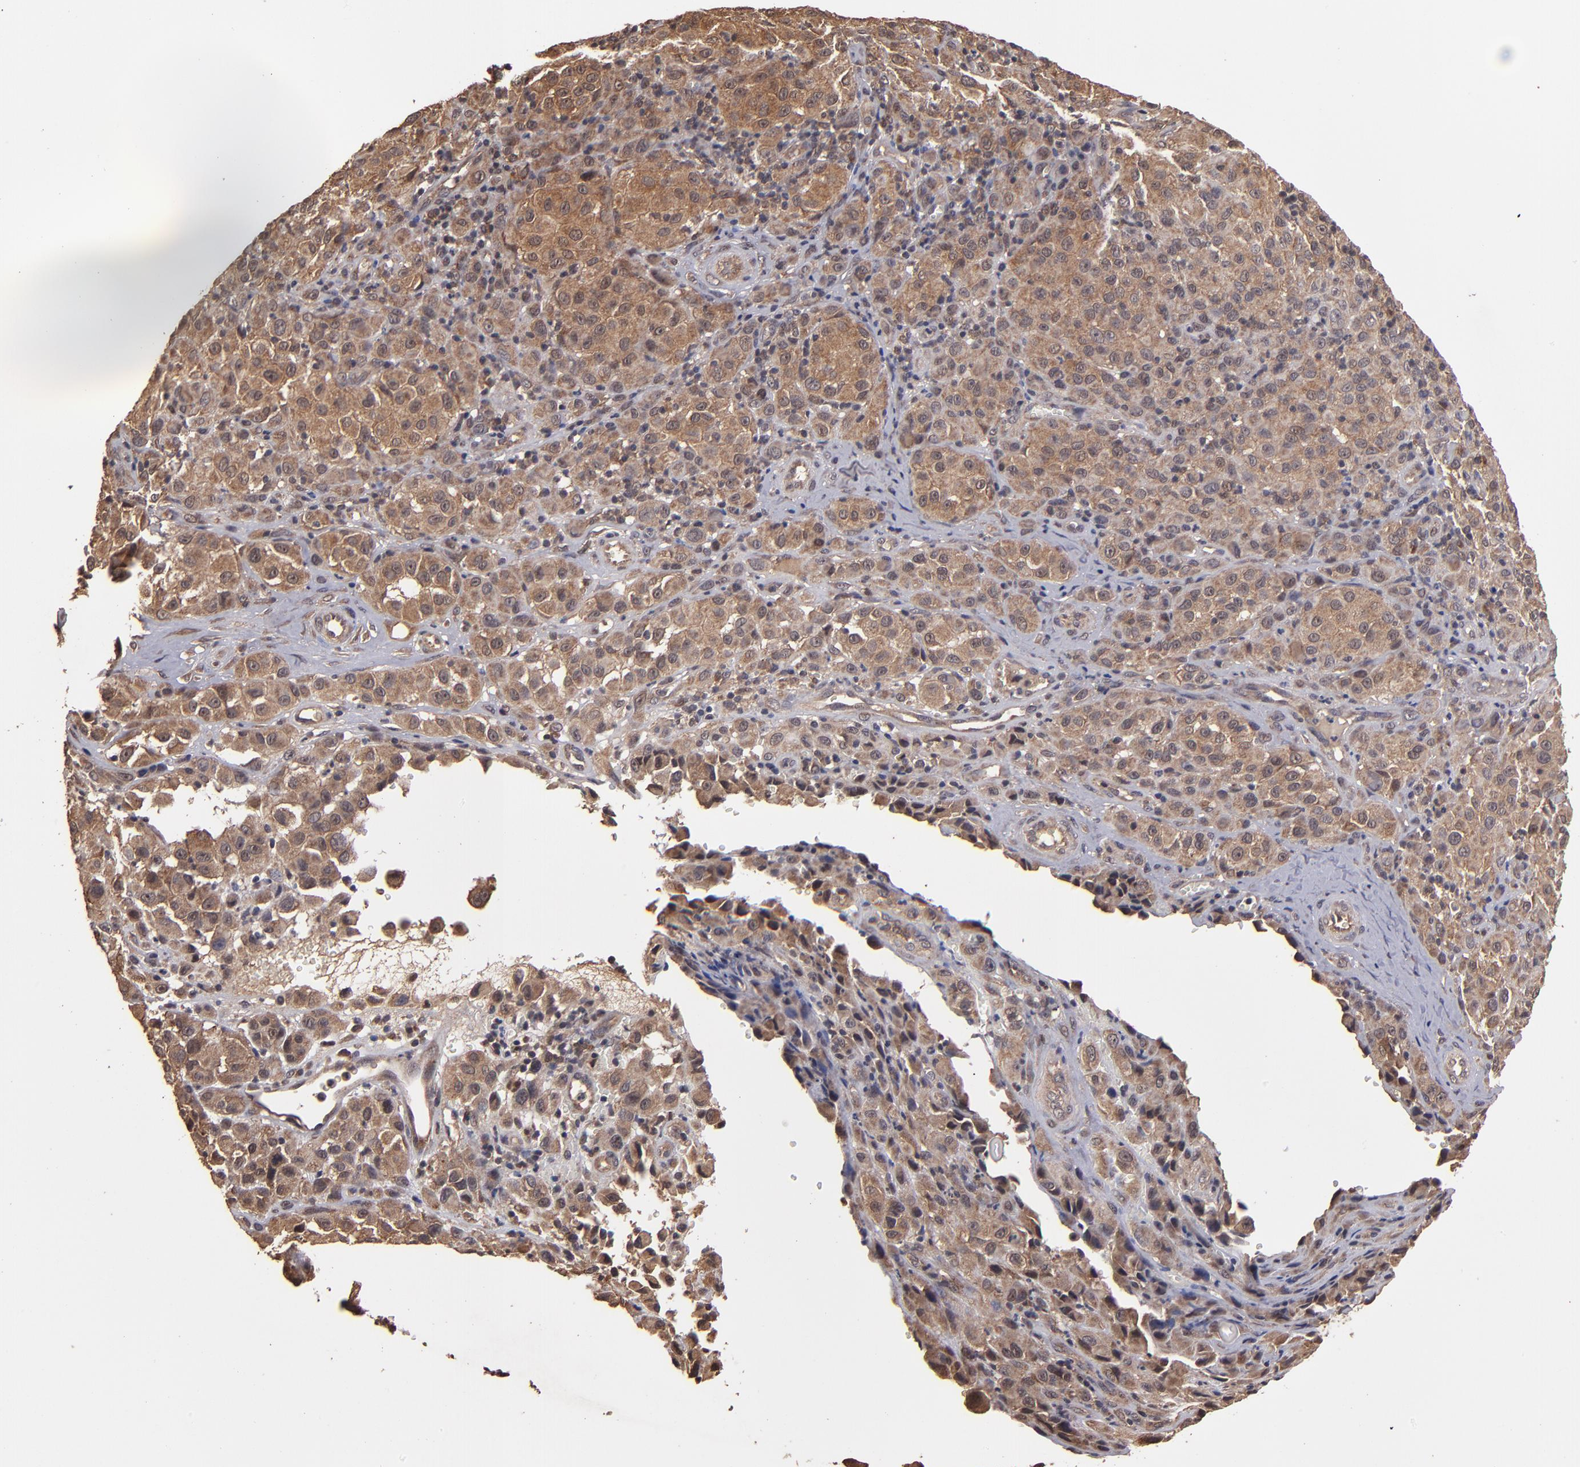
{"staining": {"intensity": "moderate", "quantity": ">75%", "location": "cytoplasmic/membranous"}, "tissue": "melanoma", "cell_type": "Tumor cells", "image_type": "cancer", "snomed": [{"axis": "morphology", "description": "Malignant melanoma, NOS"}, {"axis": "topography", "description": "Skin"}], "caption": "Moderate cytoplasmic/membranous positivity is present in about >75% of tumor cells in malignant melanoma. Nuclei are stained in blue.", "gene": "NFE2L2", "patient": {"sex": "female", "age": 21}}